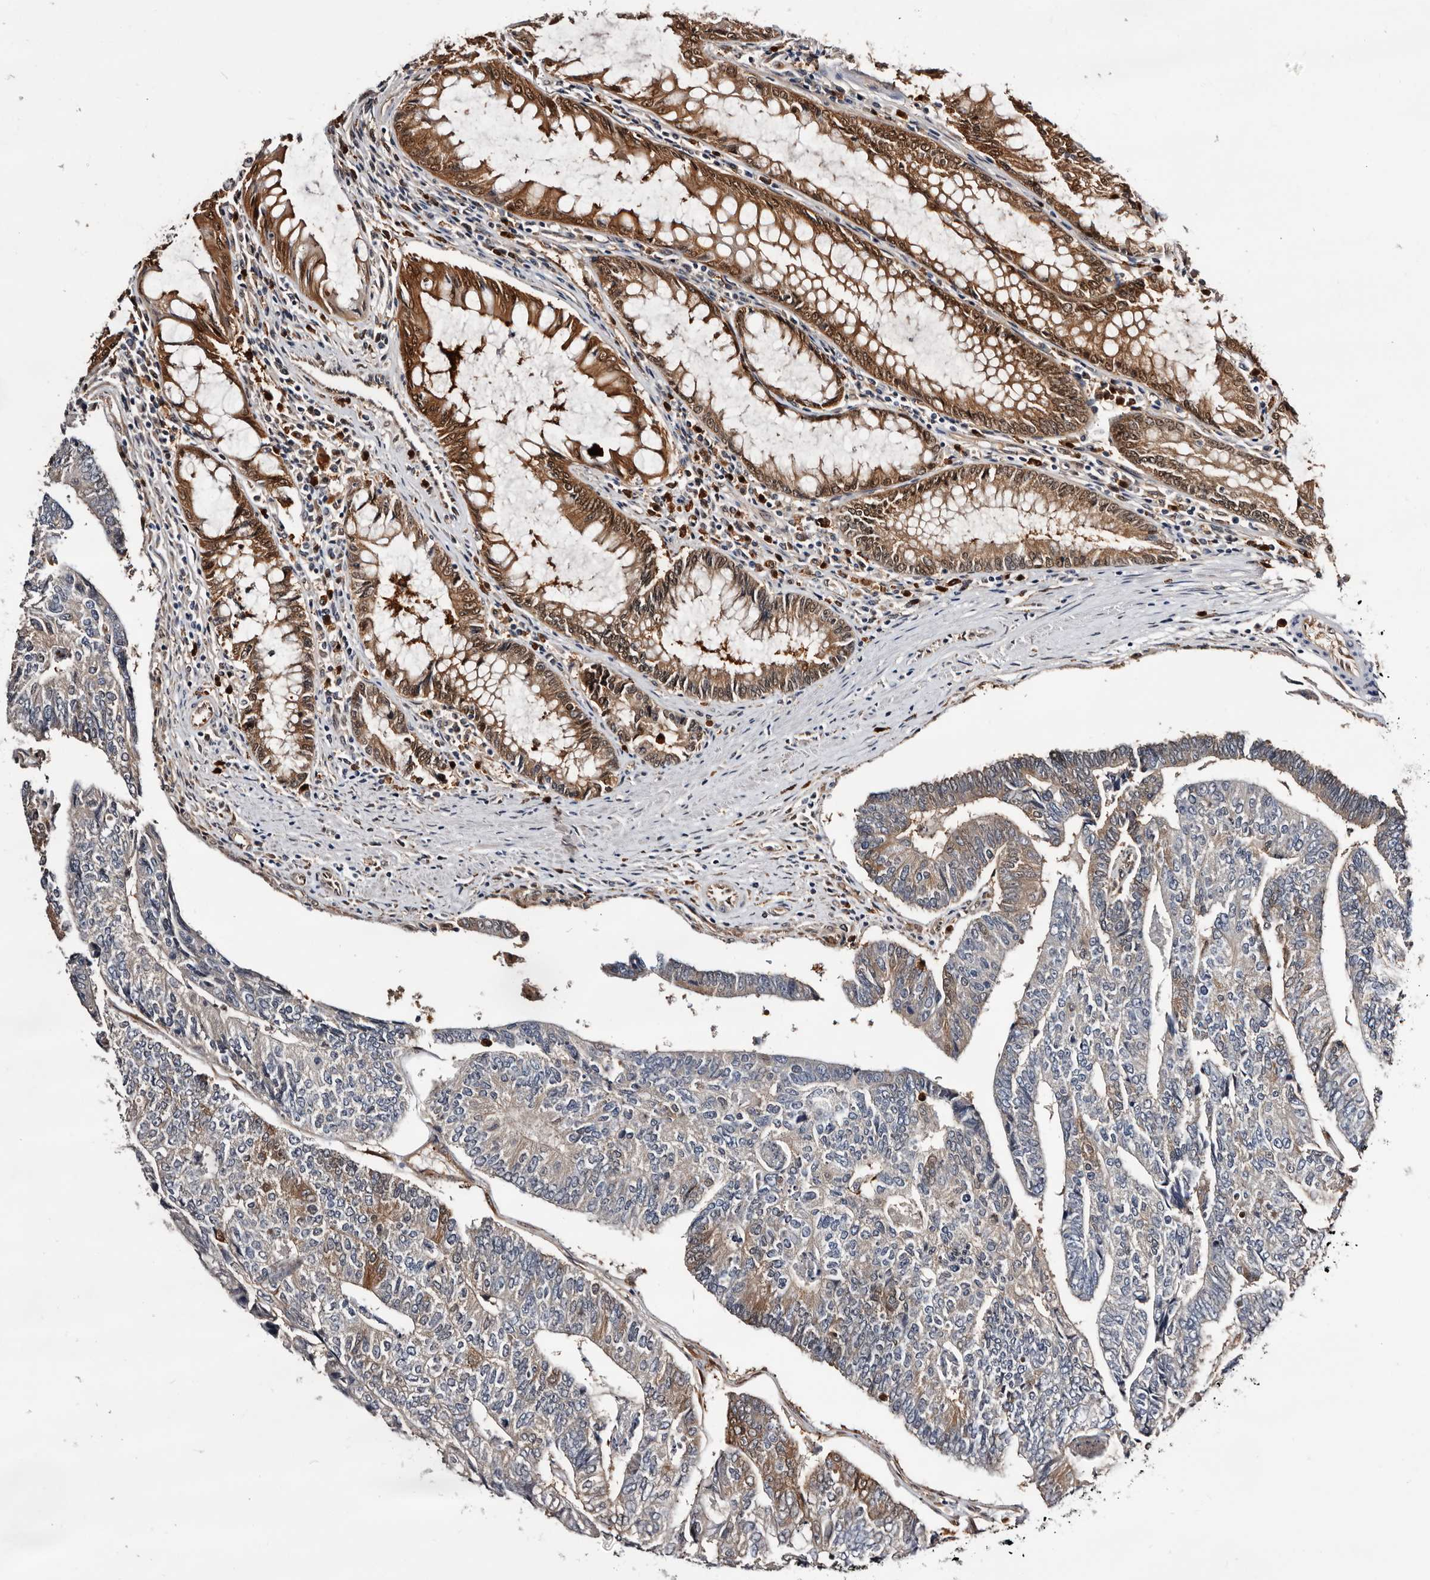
{"staining": {"intensity": "moderate", "quantity": "<25%", "location": "cytoplasmic/membranous"}, "tissue": "colorectal cancer", "cell_type": "Tumor cells", "image_type": "cancer", "snomed": [{"axis": "morphology", "description": "Adenocarcinoma, NOS"}, {"axis": "topography", "description": "Colon"}], "caption": "A brown stain highlights moderate cytoplasmic/membranous staining of a protein in colorectal adenocarcinoma tumor cells.", "gene": "TP53I3", "patient": {"sex": "female", "age": 67}}